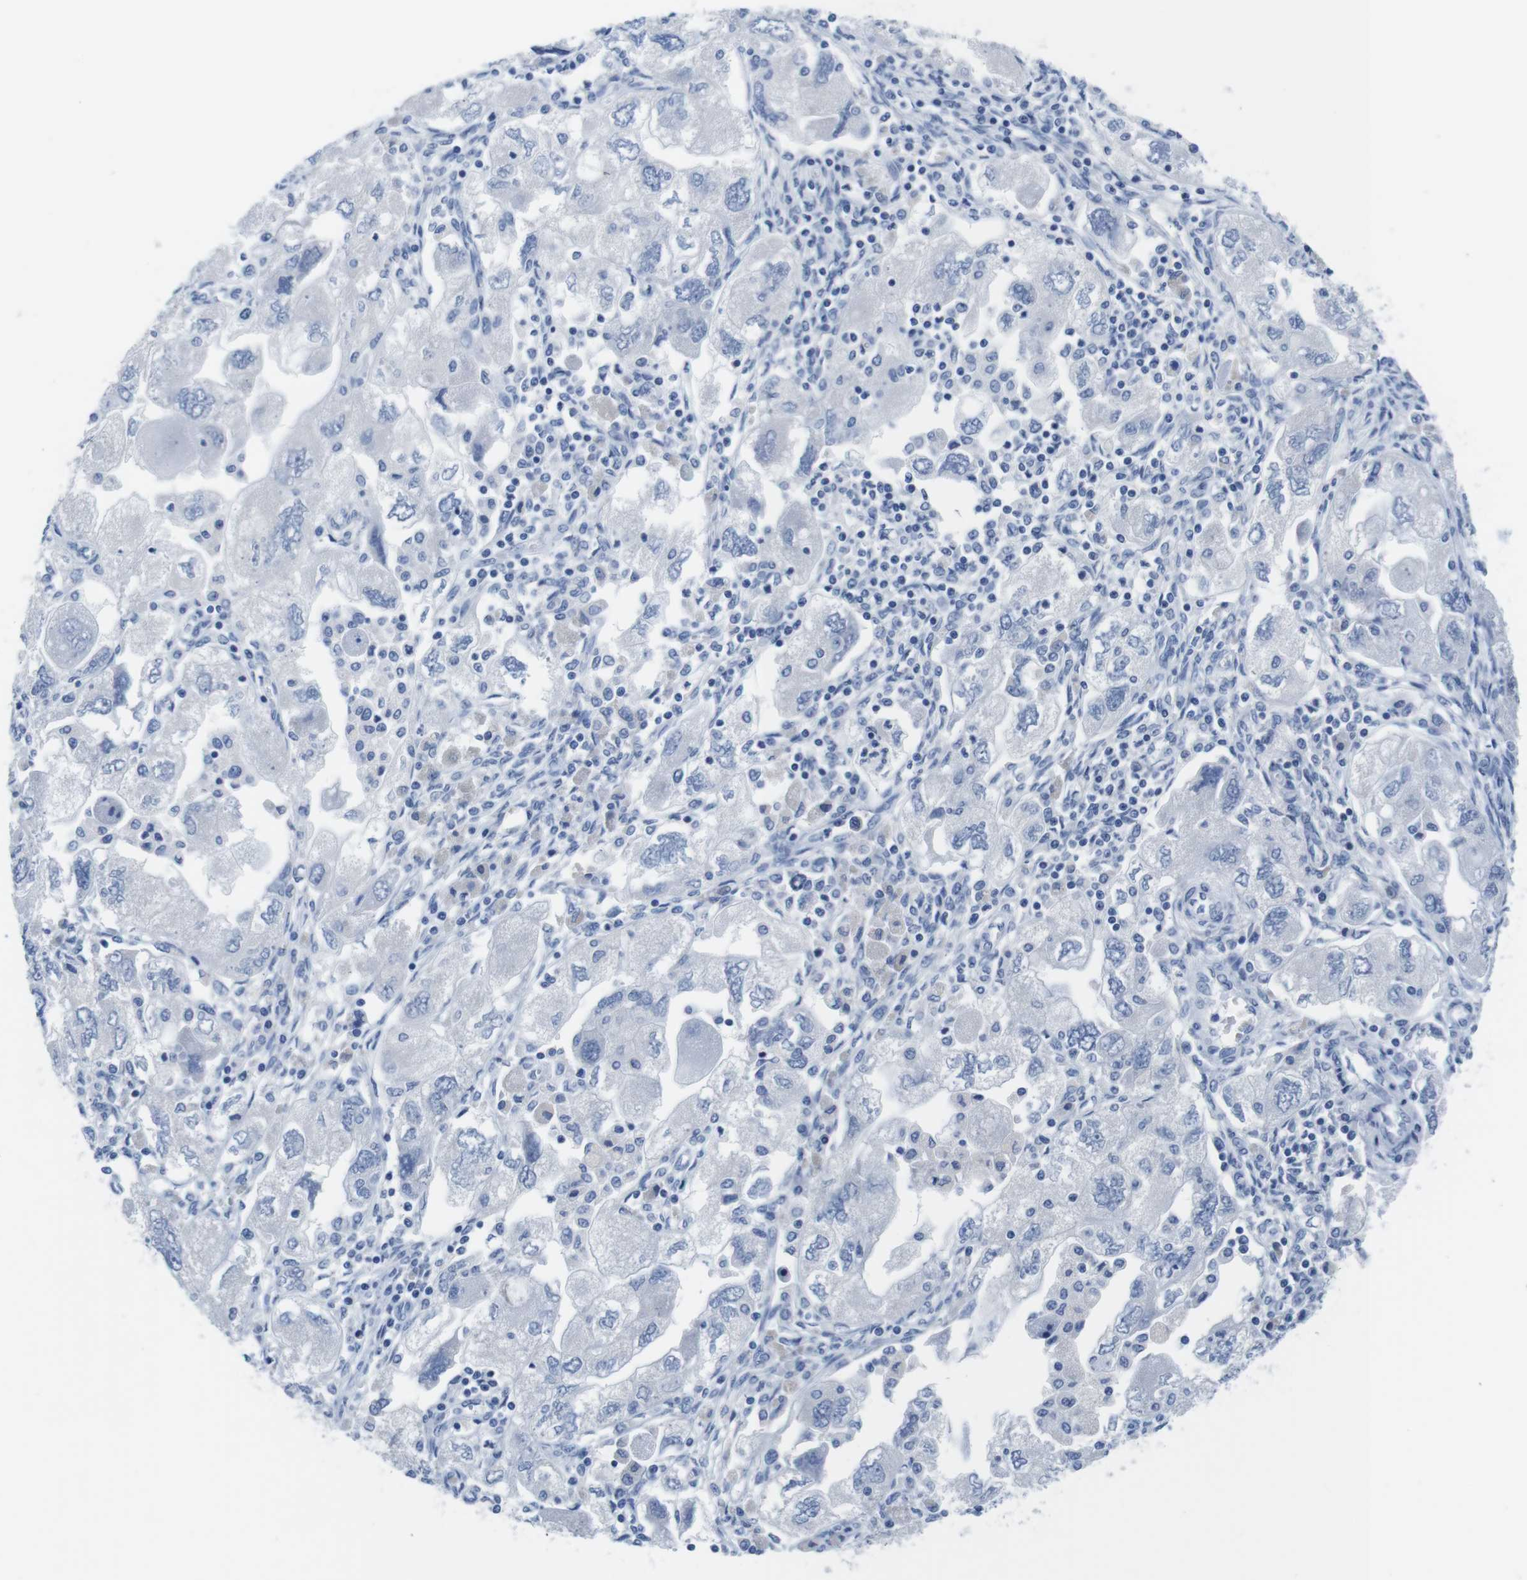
{"staining": {"intensity": "negative", "quantity": "none", "location": "none"}, "tissue": "ovarian cancer", "cell_type": "Tumor cells", "image_type": "cancer", "snomed": [{"axis": "morphology", "description": "Carcinoma, NOS"}, {"axis": "morphology", "description": "Cystadenocarcinoma, serous, NOS"}, {"axis": "topography", "description": "Ovary"}], "caption": "Immunohistochemistry histopathology image of ovarian cancer (serous cystadenocarcinoma) stained for a protein (brown), which exhibits no staining in tumor cells.", "gene": "MAP6", "patient": {"sex": "female", "age": 69}}